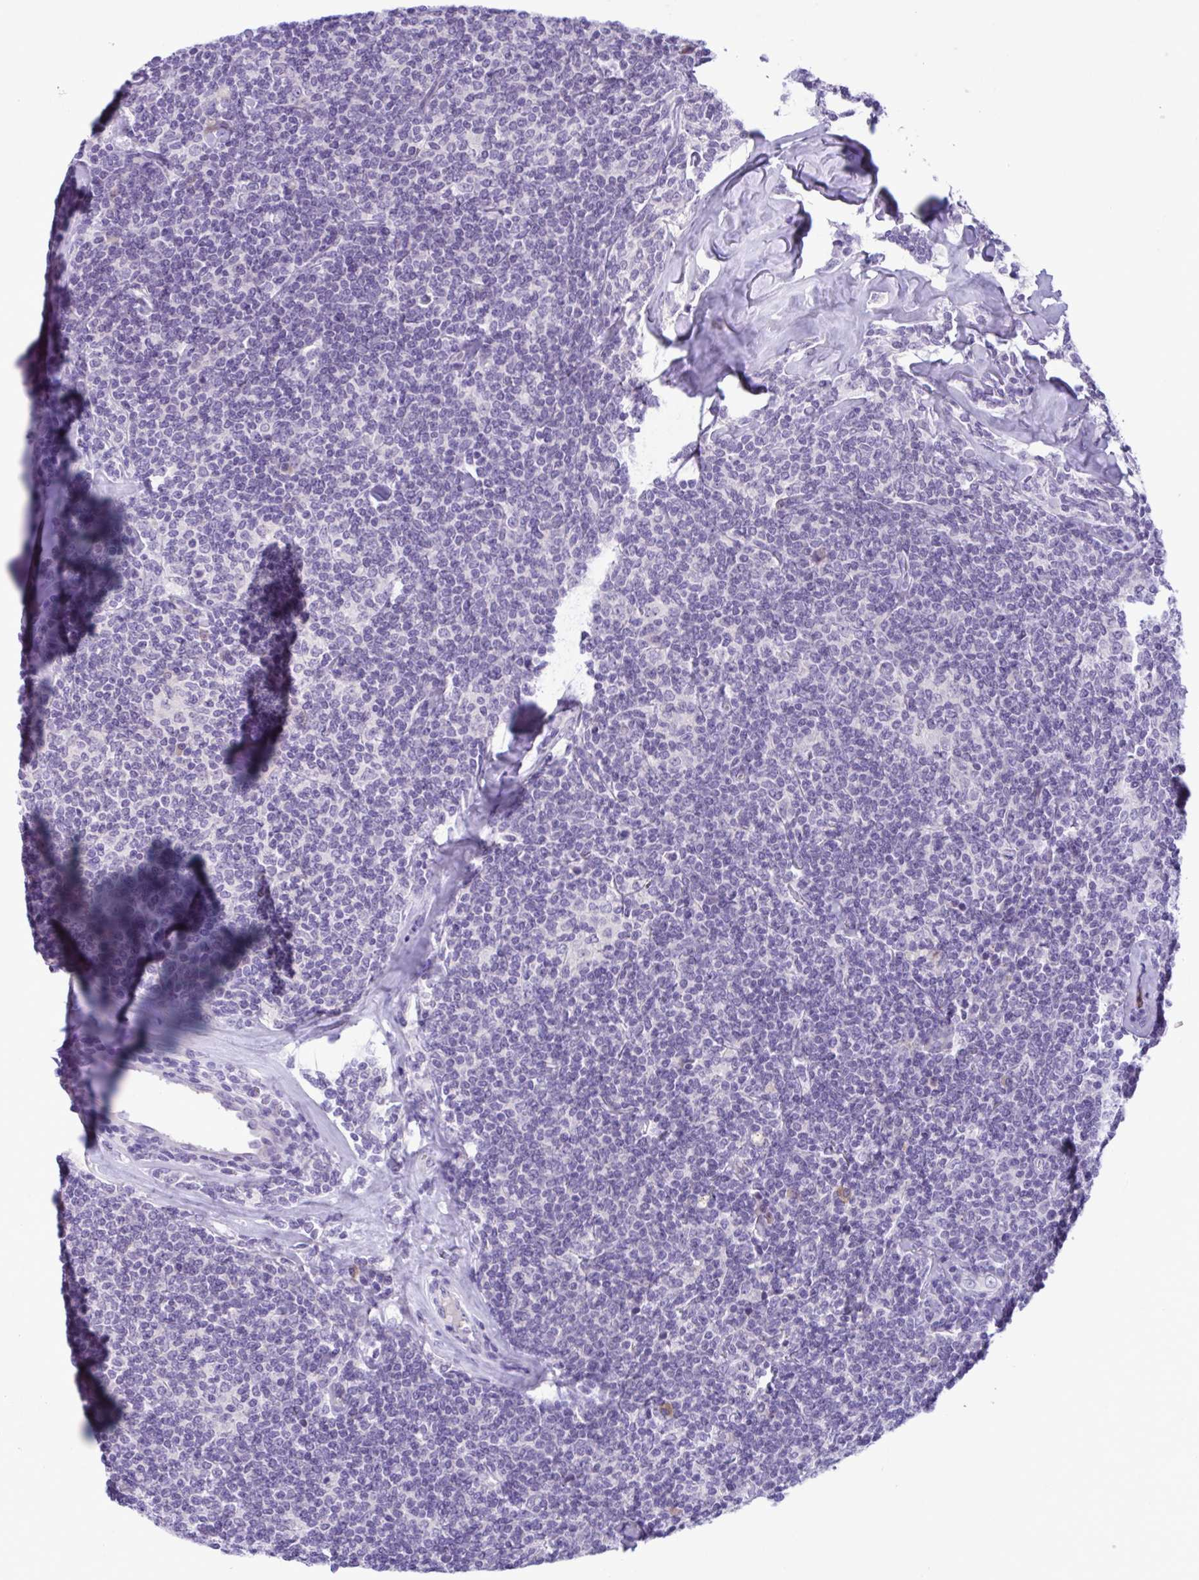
{"staining": {"intensity": "negative", "quantity": "none", "location": "none"}, "tissue": "lymphoma", "cell_type": "Tumor cells", "image_type": "cancer", "snomed": [{"axis": "morphology", "description": "Malignant lymphoma, non-Hodgkin's type, Low grade"}, {"axis": "topography", "description": "Lymph node"}], "caption": "Tumor cells show no significant protein staining in low-grade malignant lymphoma, non-Hodgkin's type.", "gene": "WNT9B", "patient": {"sex": "female", "age": 56}}